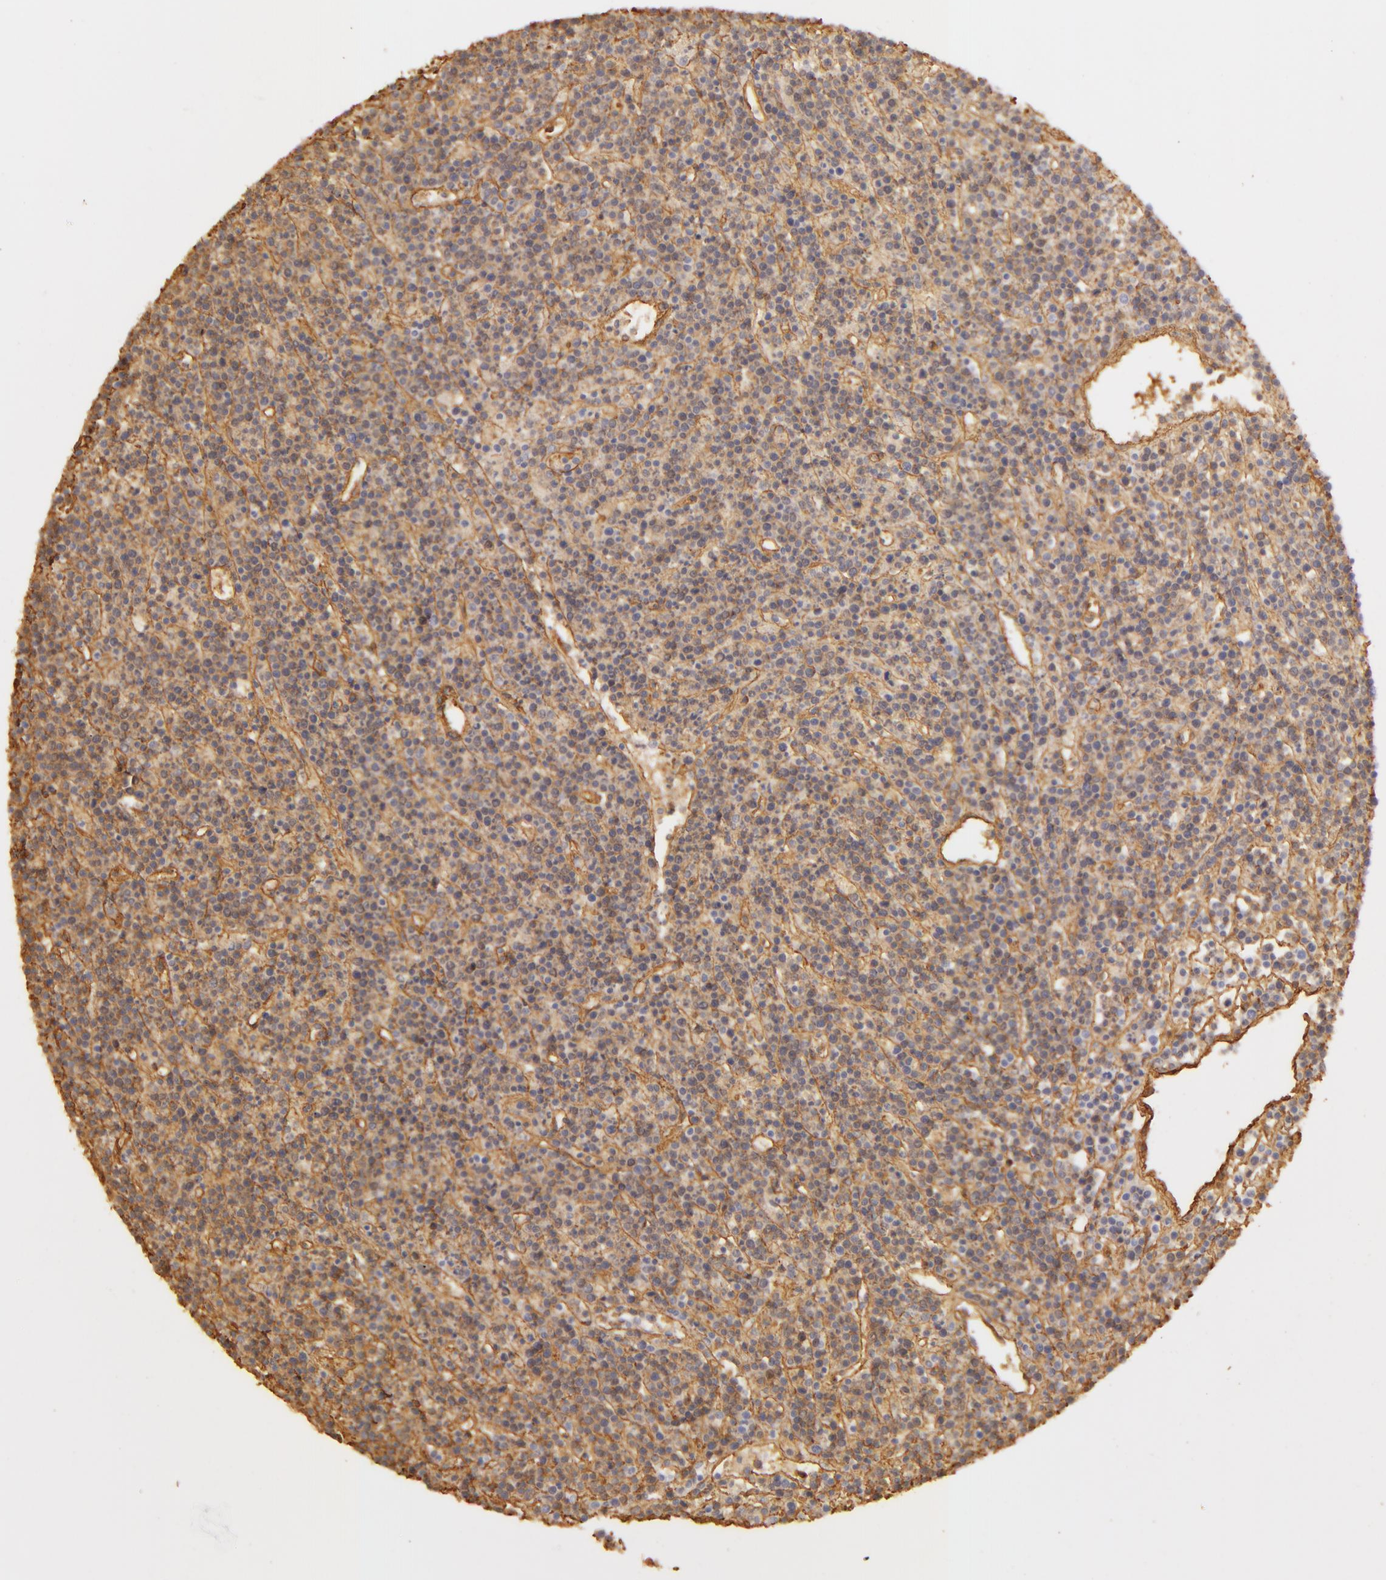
{"staining": {"intensity": "negative", "quantity": "none", "location": "none"}, "tissue": "lymphoma", "cell_type": "Tumor cells", "image_type": "cancer", "snomed": [{"axis": "morphology", "description": "Malignant lymphoma, non-Hodgkin's type, High grade"}, {"axis": "topography", "description": "Ovary"}], "caption": "An IHC photomicrograph of high-grade malignant lymphoma, non-Hodgkin's type is shown. There is no staining in tumor cells of high-grade malignant lymphoma, non-Hodgkin's type.", "gene": "COL4A1", "patient": {"sex": "female", "age": 56}}